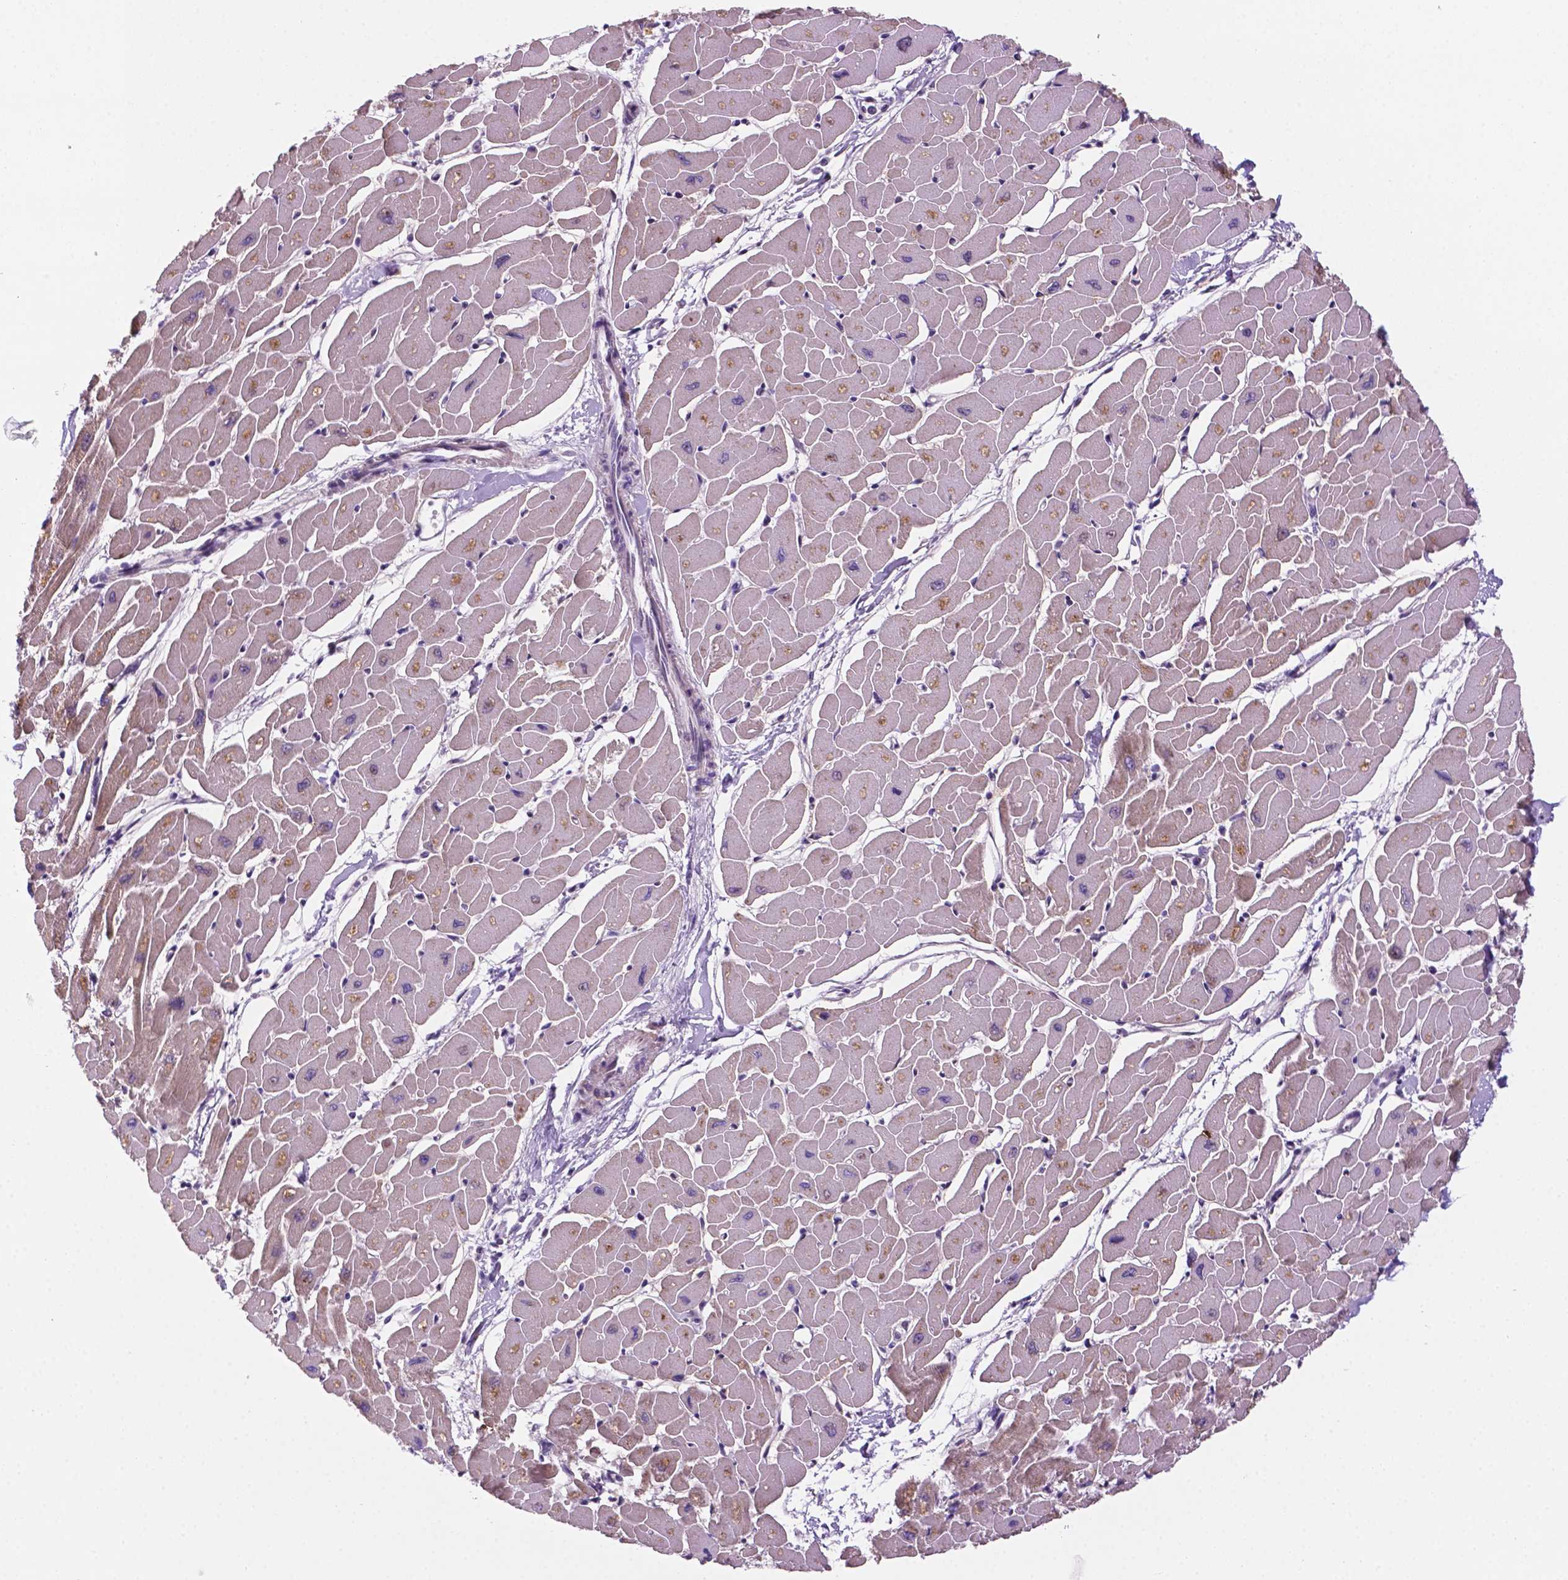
{"staining": {"intensity": "weak", "quantity": "25%-75%", "location": "cytoplasmic/membranous,nuclear"}, "tissue": "heart muscle", "cell_type": "Cardiomyocytes", "image_type": "normal", "snomed": [{"axis": "morphology", "description": "Normal tissue, NOS"}, {"axis": "topography", "description": "Heart"}], "caption": "Immunohistochemical staining of benign human heart muscle shows weak cytoplasmic/membranous,nuclear protein positivity in approximately 25%-75% of cardiomyocytes.", "gene": "C18orf21", "patient": {"sex": "male", "age": 57}}